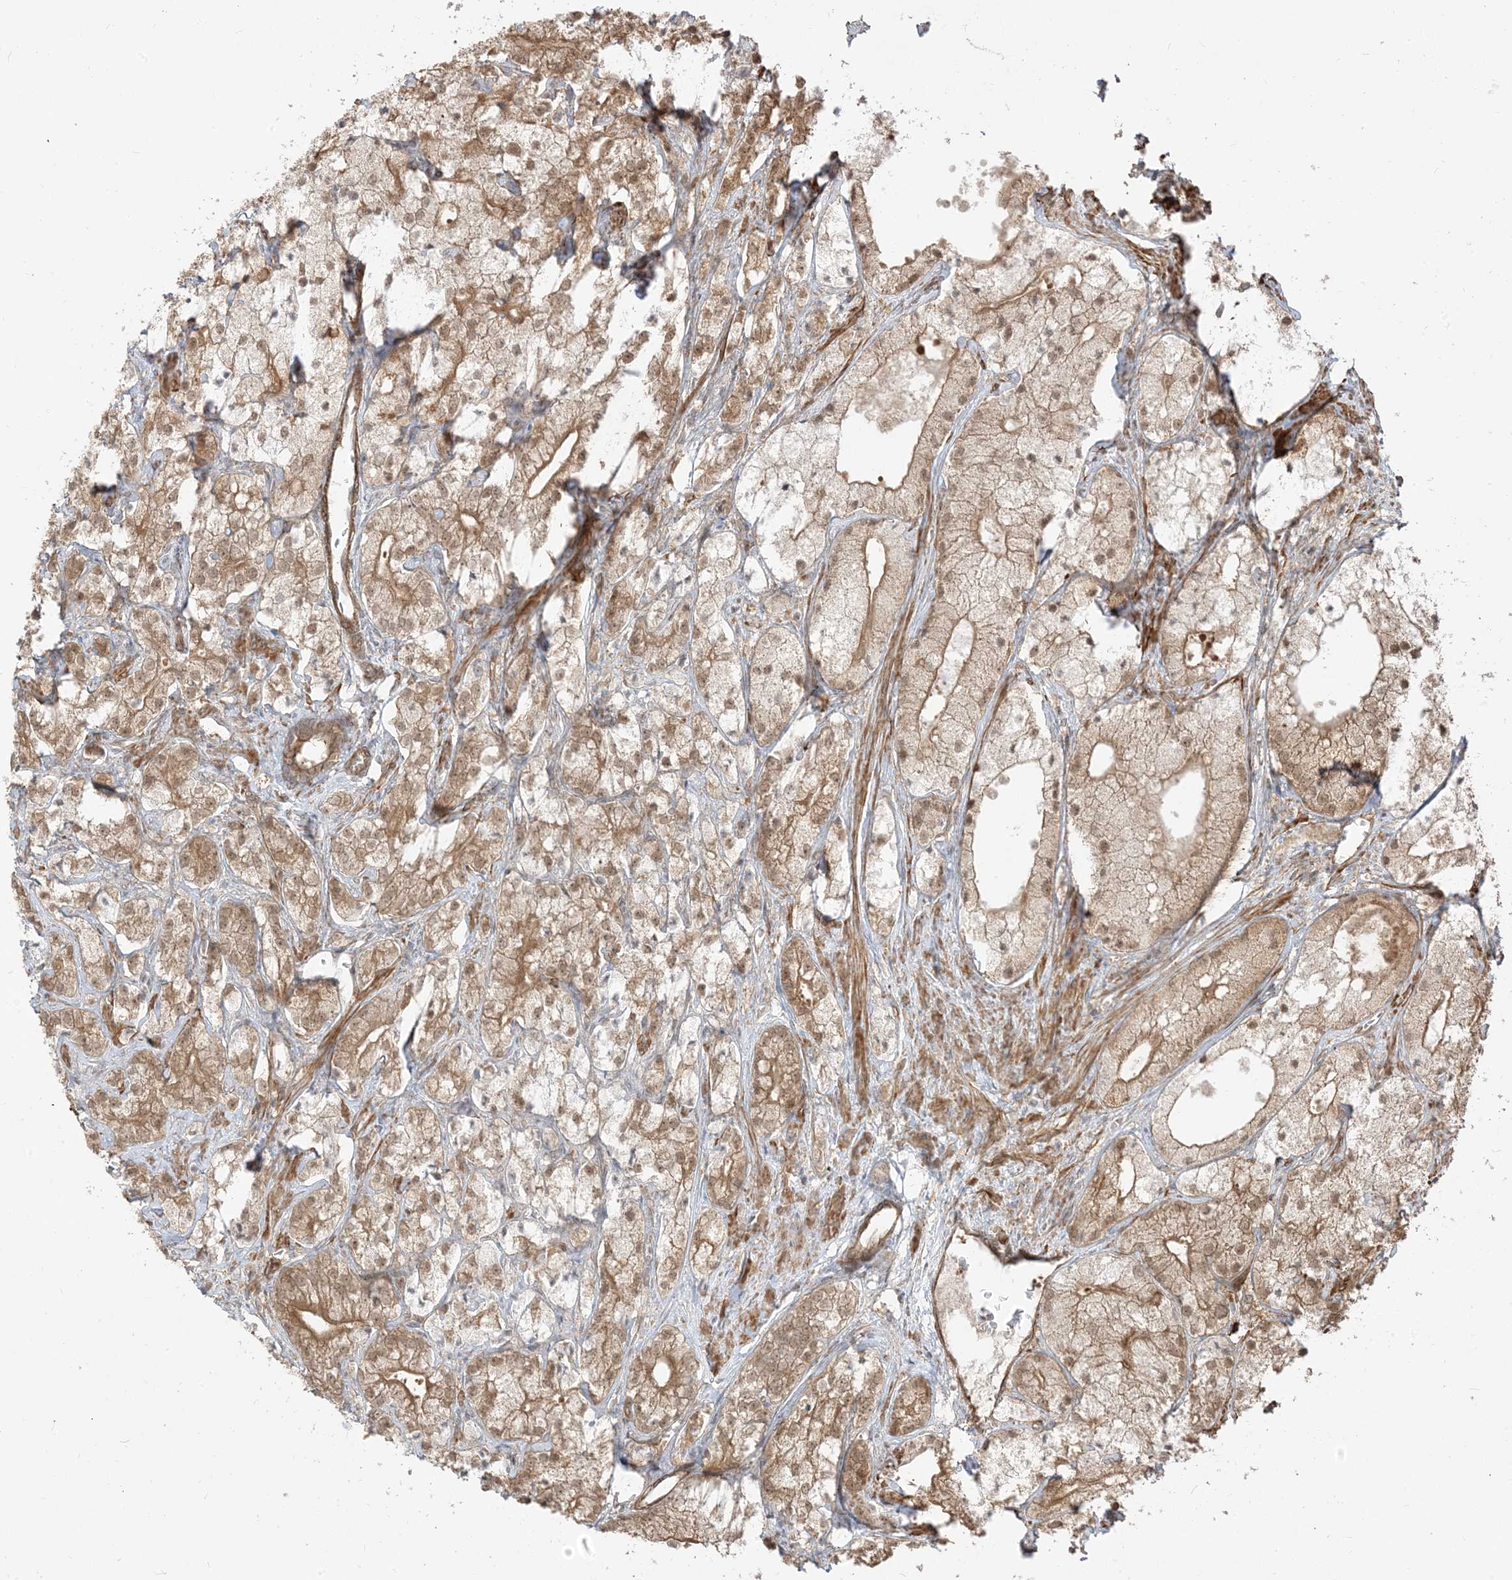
{"staining": {"intensity": "moderate", "quantity": ">75%", "location": "cytoplasmic/membranous,nuclear"}, "tissue": "prostate cancer", "cell_type": "Tumor cells", "image_type": "cancer", "snomed": [{"axis": "morphology", "description": "Adenocarcinoma, Low grade"}, {"axis": "topography", "description": "Prostate"}], "caption": "A histopathology image of prostate cancer (low-grade adenocarcinoma) stained for a protein exhibits moderate cytoplasmic/membranous and nuclear brown staining in tumor cells.", "gene": "TBCC", "patient": {"sex": "male", "age": 69}}